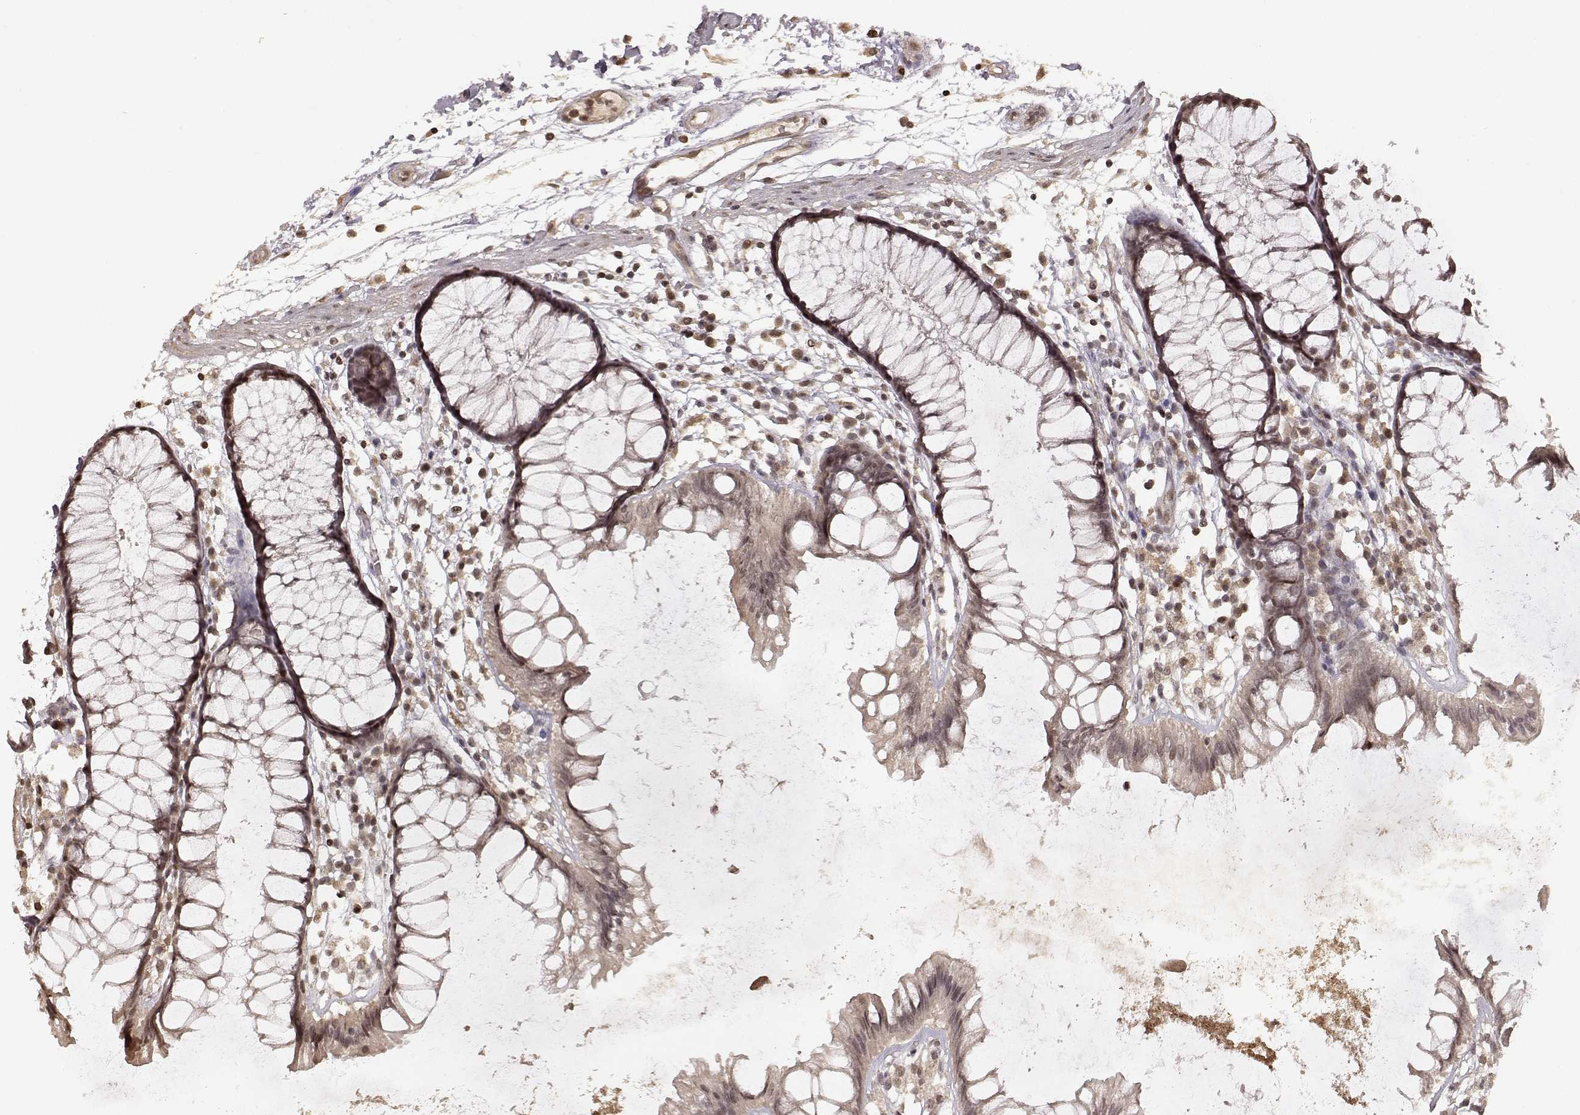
{"staining": {"intensity": "negative", "quantity": "none", "location": "none"}, "tissue": "colon", "cell_type": "Endothelial cells", "image_type": "normal", "snomed": [{"axis": "morphology", "description": "Normal tissue, NOS"}, {"axis": "morphology", "description": "Adenocarcinoma, NOS"}, {"axis": "topography", "description": "Colon"}], "caption": "Immunohistochemistry (IHC) histopathology image of normal colon stained for a protein (brown), which demonstrates no positivity in endothelial cells. (DAB (3,3'-diaminobenzidine) immunohistochemistry (IHC), high magnification).", "gene": "NTRK2", "patient": {"sex": "male", "age": 65}}